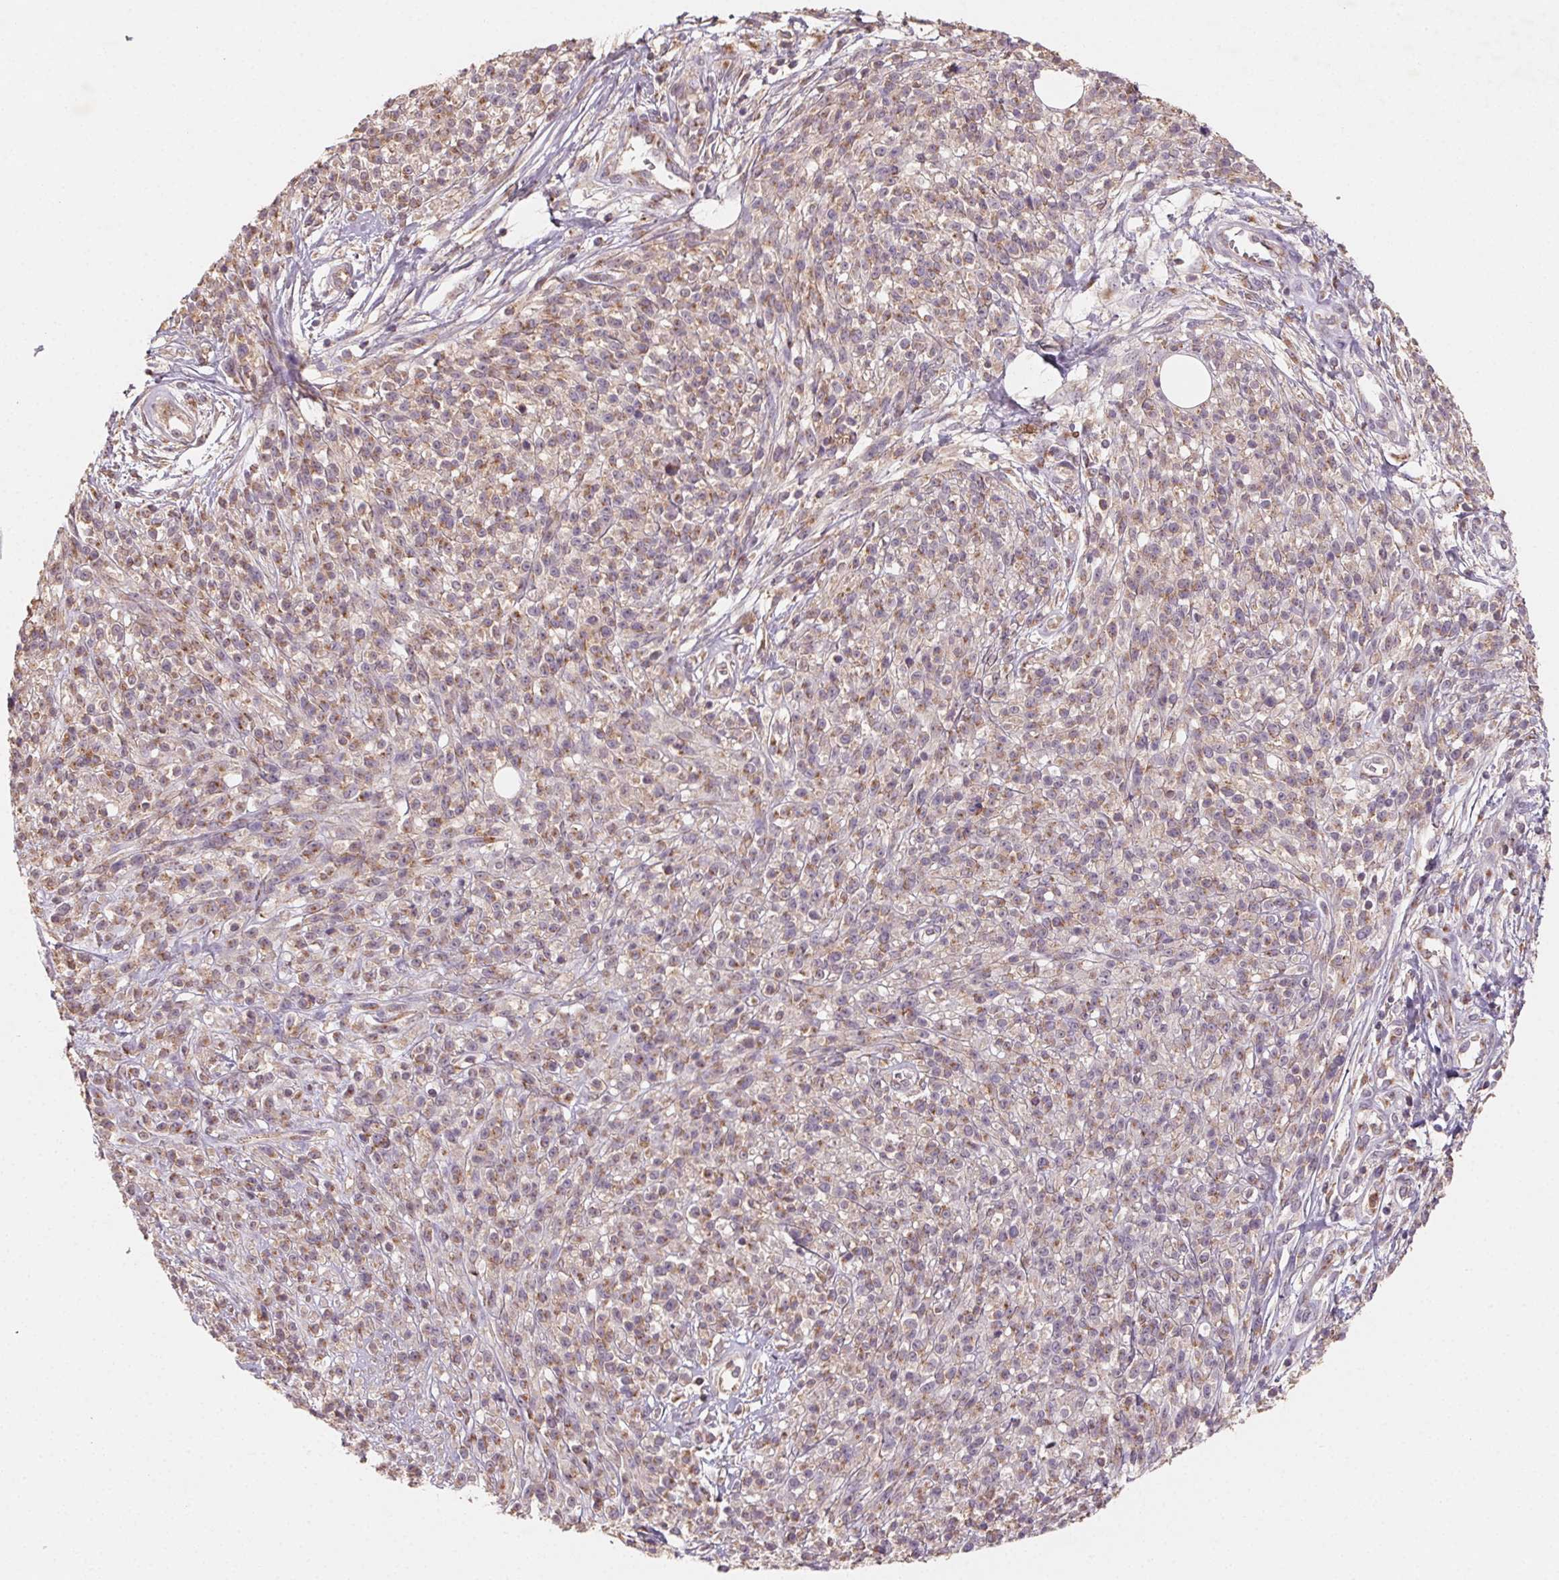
{"staining": {"intensity": "weak", "quantity": ">75%", "location": "cytoplasmic/membranous"}, "tissue": "melanoma", "cell_type": "Tumor cells", "image_type": "cancer", "snomed": [{"axis": "morphology", "description": "Malignant melanoma, NOS"}, {"axis": "topography", "description": "Skin"}, {"axis": "topography", "description": "Skin of trunk"}], "caption": "Immunohistochemical staining of melanoma demonstrates low levels of weak cytoplasmic/membranous protein expression in approximately >75% of tumor cells. The staining was performed using DAB (3,3'-diaminobenzidine) to visualize the protein expression in brown, while the nuclei were stained in blue with hematoxylin (Magnification: 20x).", "gene": "AP1S1", "patient": {"sex": "male", "age": 74}}